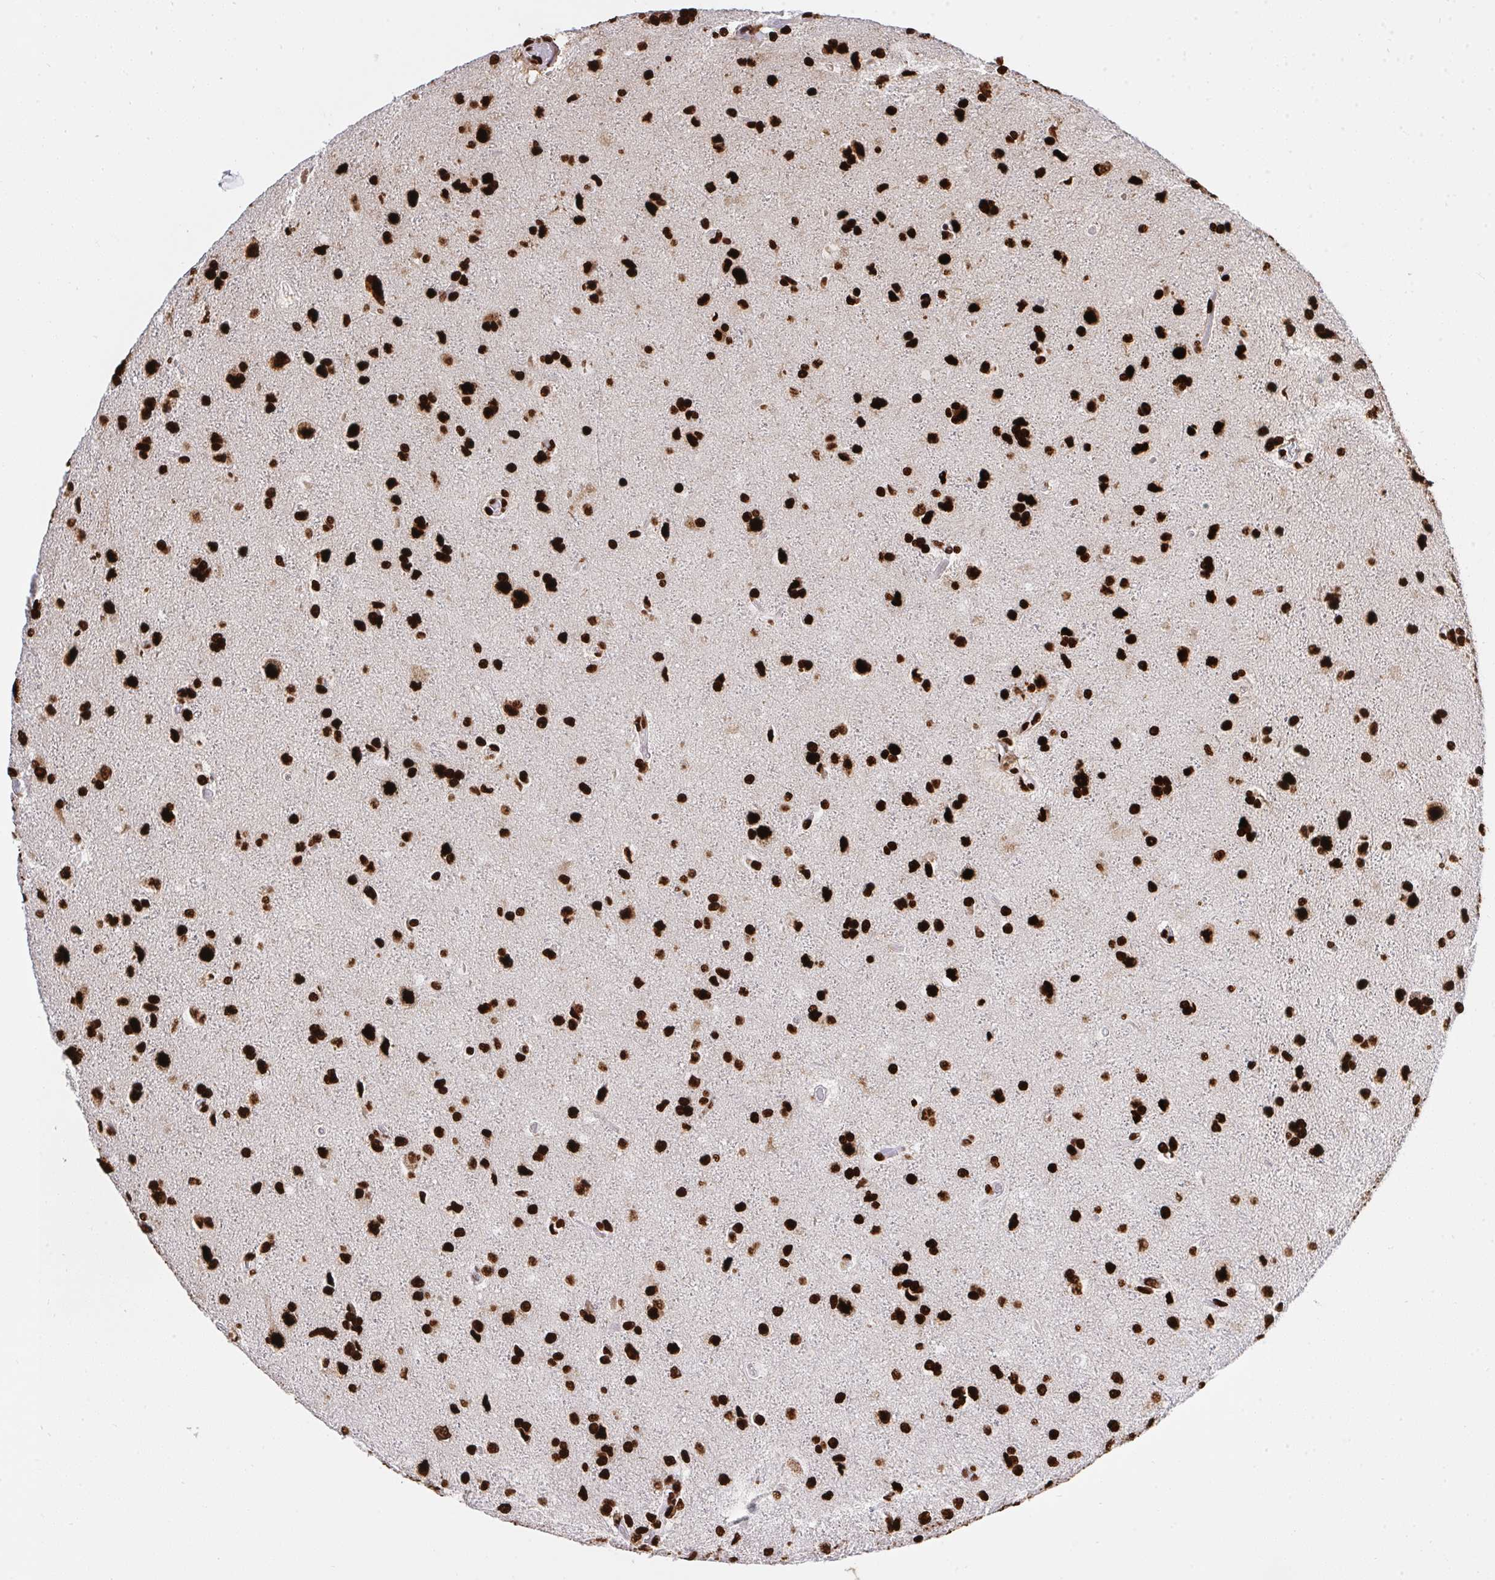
{"staining": {"intensity": "strong", "quantity": ">75%", "location": "nuclear"}, "tissue": "glioma", "cell_type": "Tumor cells", "image_type": "cancer", "snomed": [{"axis": "morphology", "description": "Glioma, malignant, High grade"}, {"axis": "topography", "description": "Brain"}], "caption": "Strong nuclear protein staining is present in approximately >75% of tumor cells in high-grade glioma (malignant).", "gene": "HNRNPL", "patient": {"sex": "male", "age": 68}}